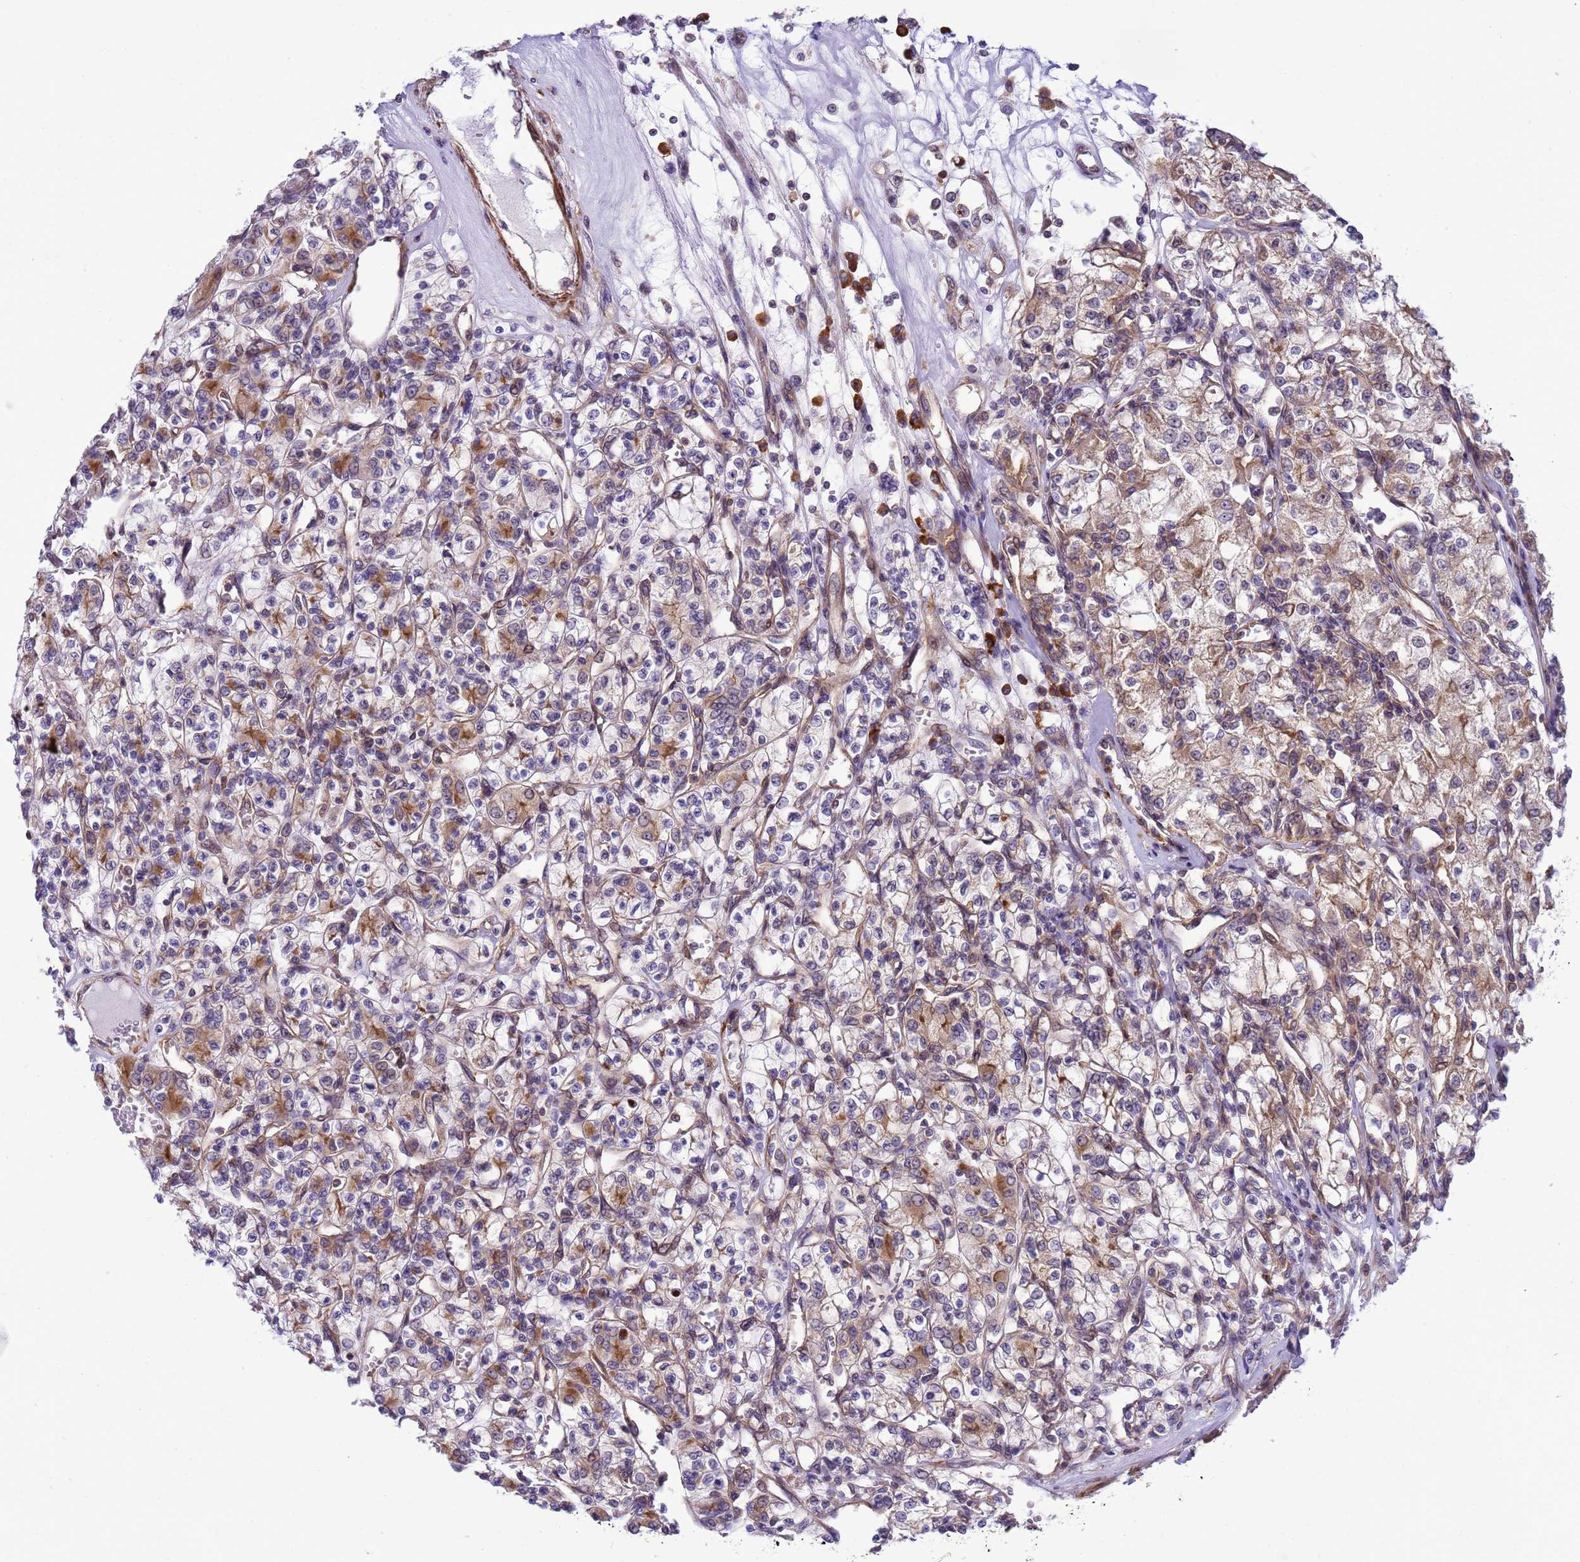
{"staining": {"intensity": "moderate", "quantity": "25%-75%", "location": "cytoplasmic/membranous"}, "tissue": "renal cancer", "cell_type": "Tumor cells", "image_type": "cancer", "snomed": [{"axis": "morphology", "description": "Adenocarcinoma, NOS"}, {"axis": "topography", "description": "Kidney"}], "caption": "Human renal cancer stained with a protein marker exhibits moderate staining in tumor cells.", "gene": "GEN1", "patient": {"sex": "female", "age": 59}}